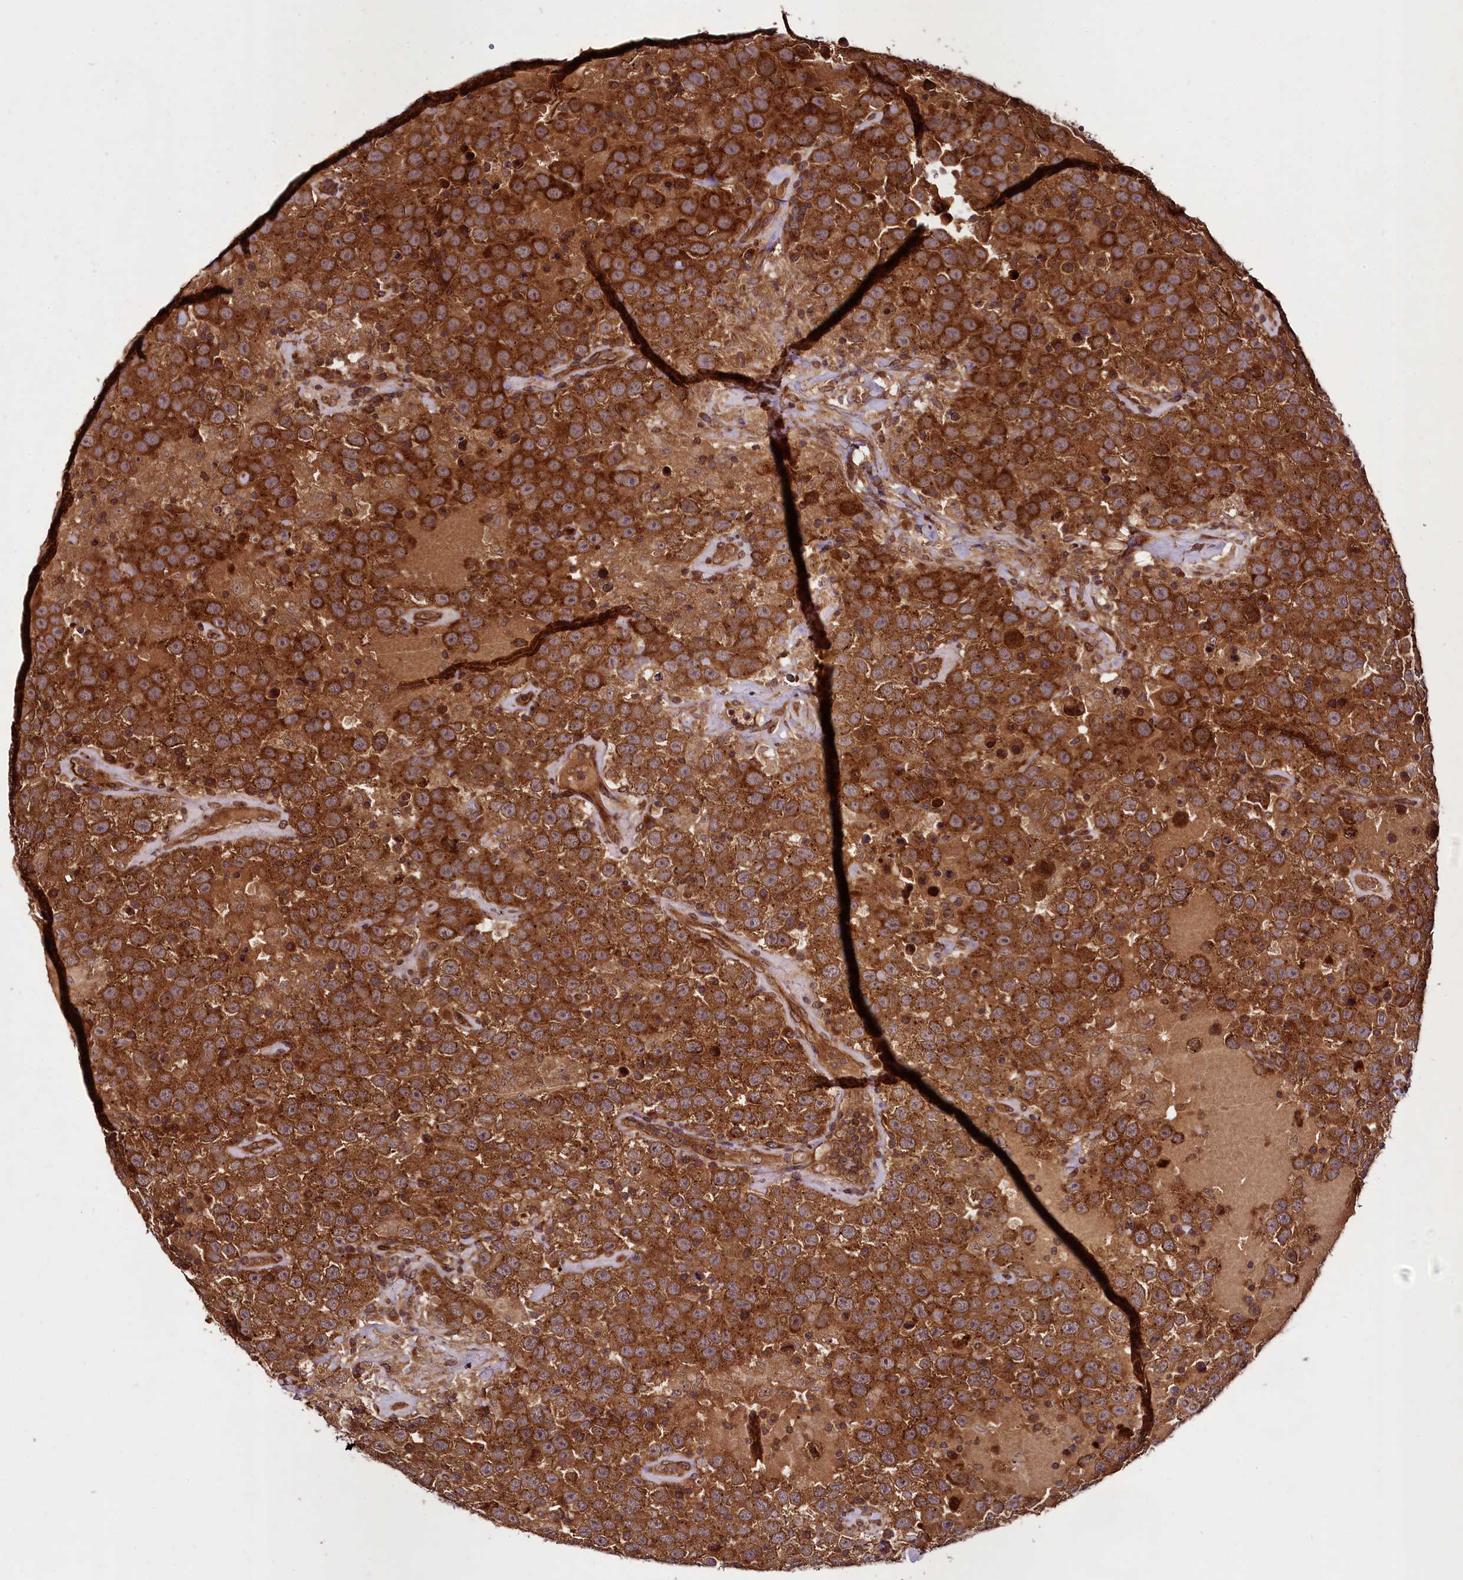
{"staining": {"intensity": "strong", "quantity": ">75%", "location": "cytoplasmic/membranous"}, "tissue": "testis cancer", "cell_type": "Tumor cells", "image_type": "cancer", "snomed": [{"axis": "morphology", "description": "Seminoma, NOS"}, {"axis": "topography", "description": "Testis"}], "caption": "Immunohistochemical staining of seminoma (testis) demonstrates strong cytoplasmic/membranous protein positivity in approximately >75% of tumor cells.", "gene": "DCP1B", "patient": {"sex": "male", "age": 41}}